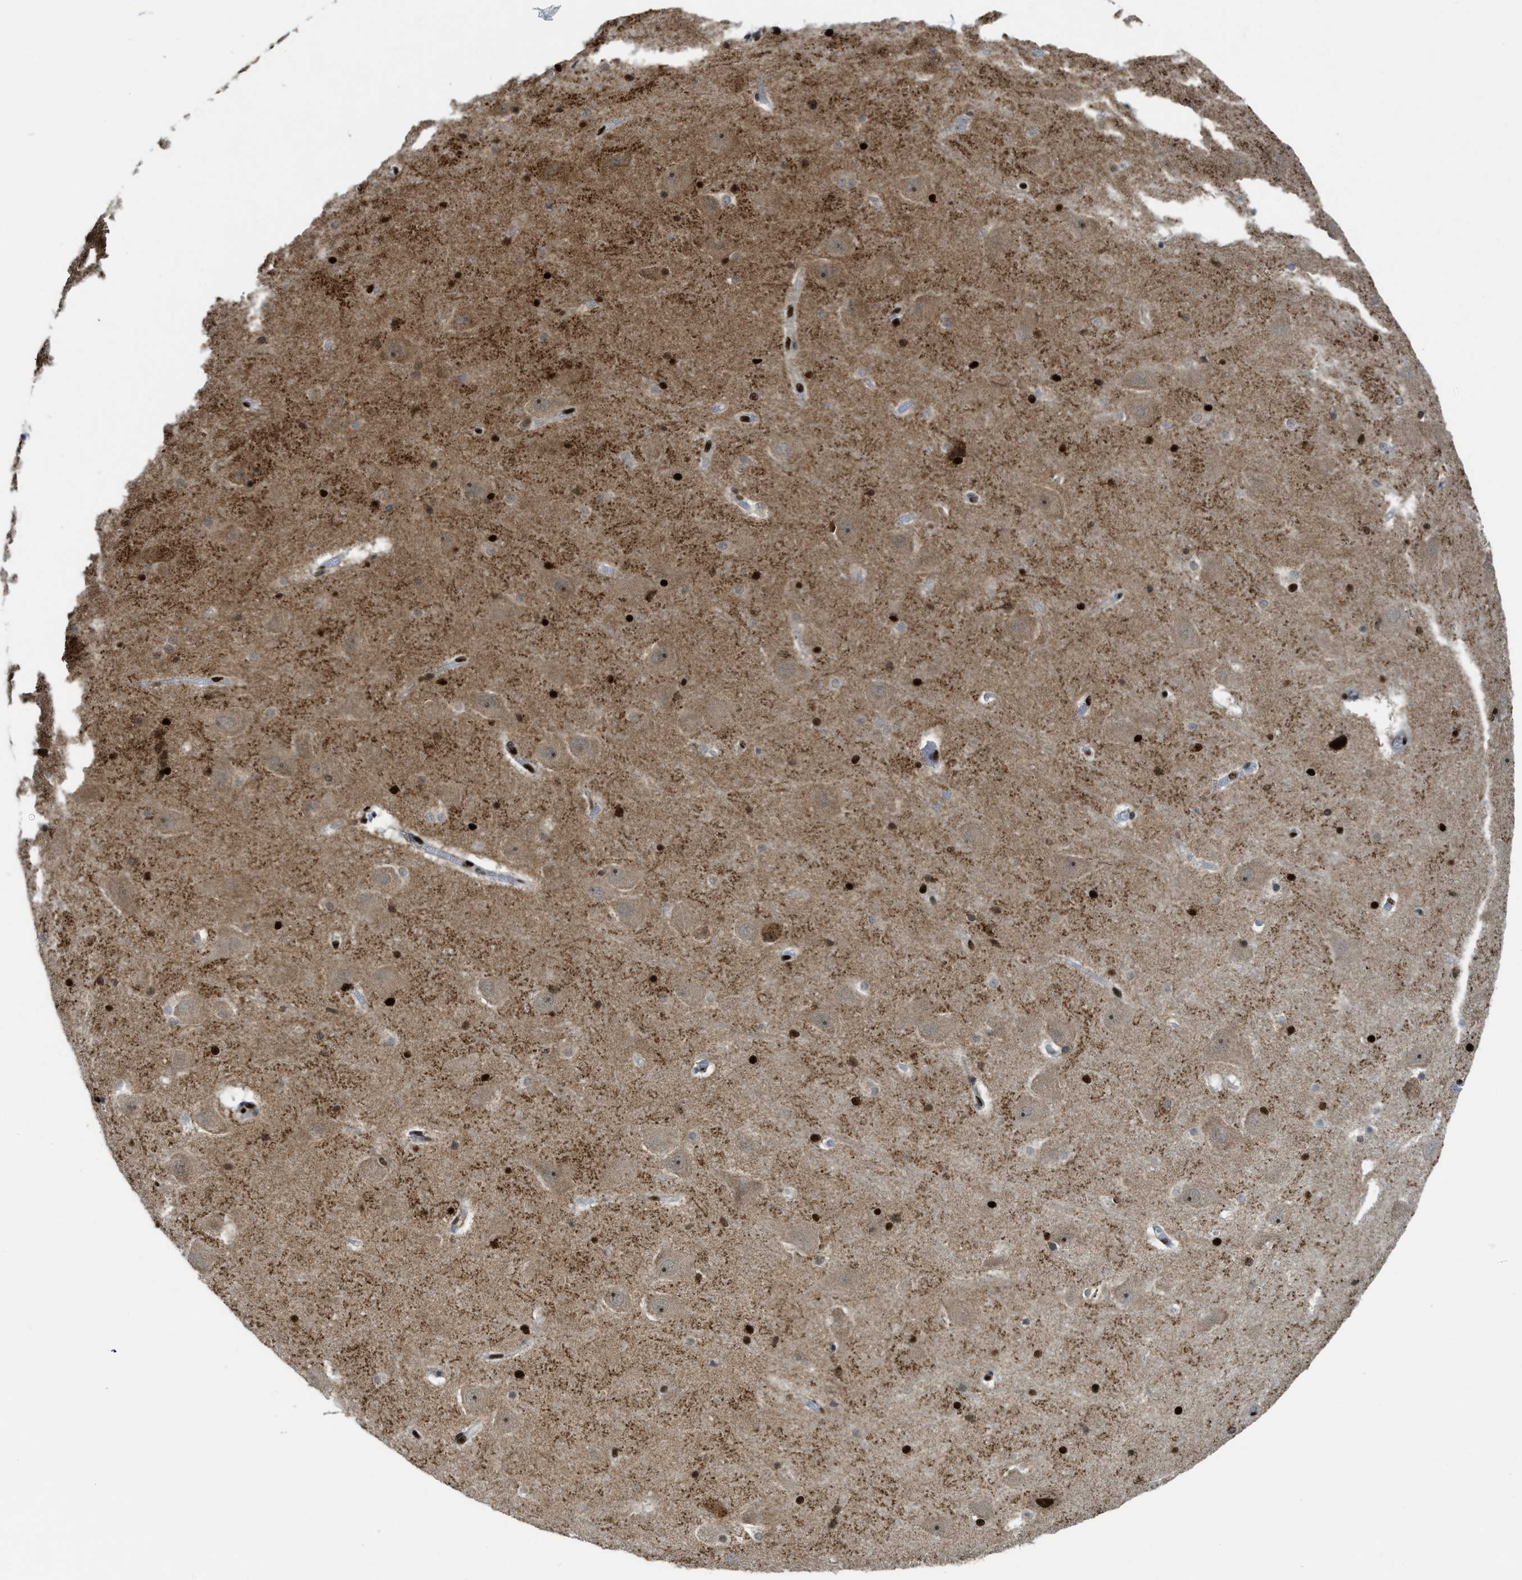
{"staining": {"intensity": "strong", "quantity": ">75%", "location": "nuclear"}, "tissue": "hippocampus", "cell_type": "Glial cells", "image_type": "normal", "snomed": [{"axis": "morphology", "description": "Normal tissue, NOS"}, {"axis": "topography", "description": "Hippocampus"}], "caption": "Strong nuclear protein expression is present in about >75% of glial cells in hippocampus. (Stains: DAB in brown, nuclei in blue, Microscopy: brightfield microscopy at high magnification).", "gene": "RFX5", "patient": {"sex": "male", "age": 45}}